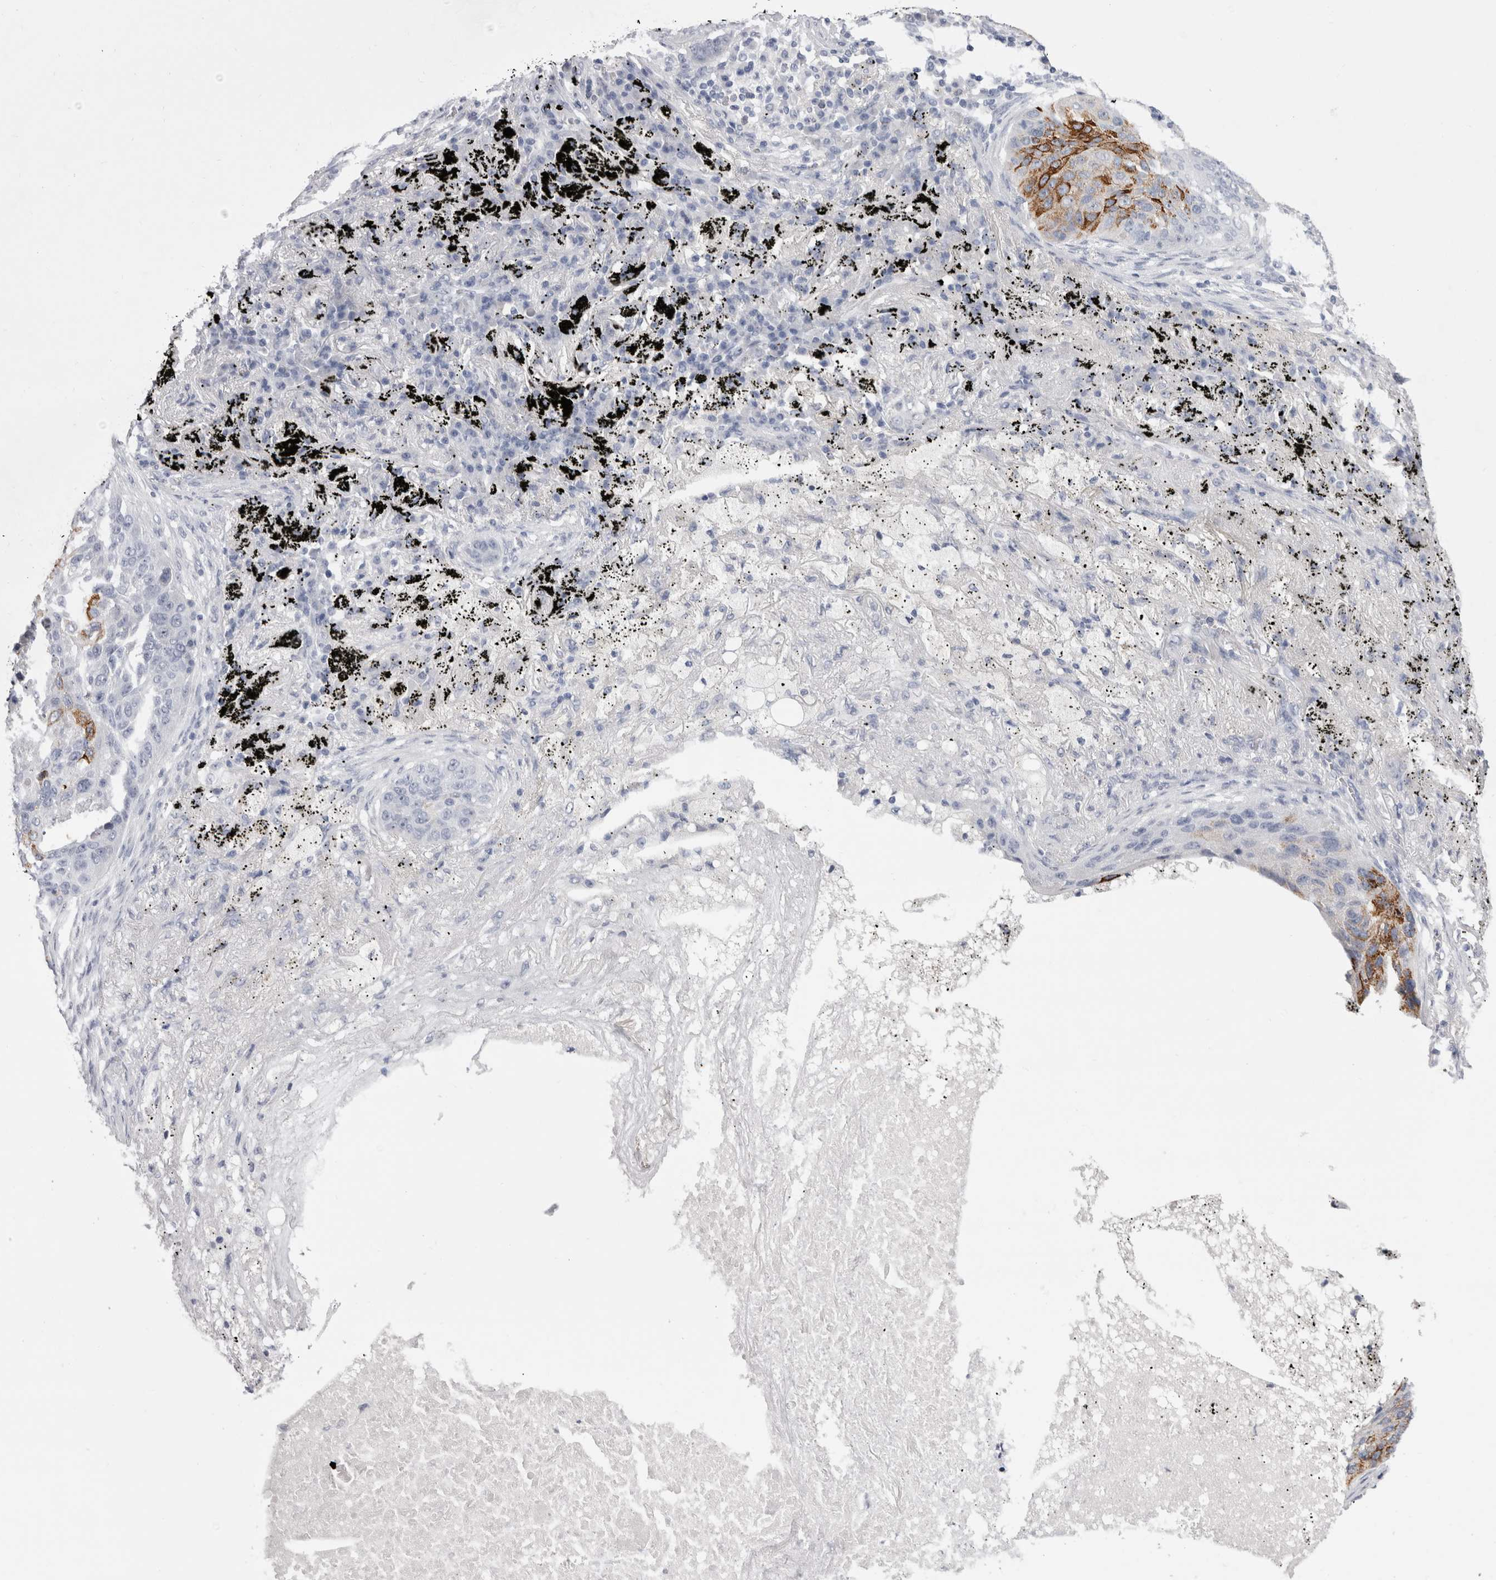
{"staining": {"intensity": "moderate", "quantity": "<25%", "location": "cytoplasmic/membranous"}, "tissue": "lung cancer", "cell_type": "Tumor cells", "image_type": "cancer", "snomed": [{"axis": "morphology", "description": "Squamous cell carcinoma, NOS"}, {"axis": "topography", "description": "Lung"}], "caption": "A low amount of moderate cytoplasmic/membranous staining is seen in about <25% of tumor cells in squamous cell carcinoma (lung) tissue.", "gene": "PWP2", "patient": {"sex": "female", "age": 63}}